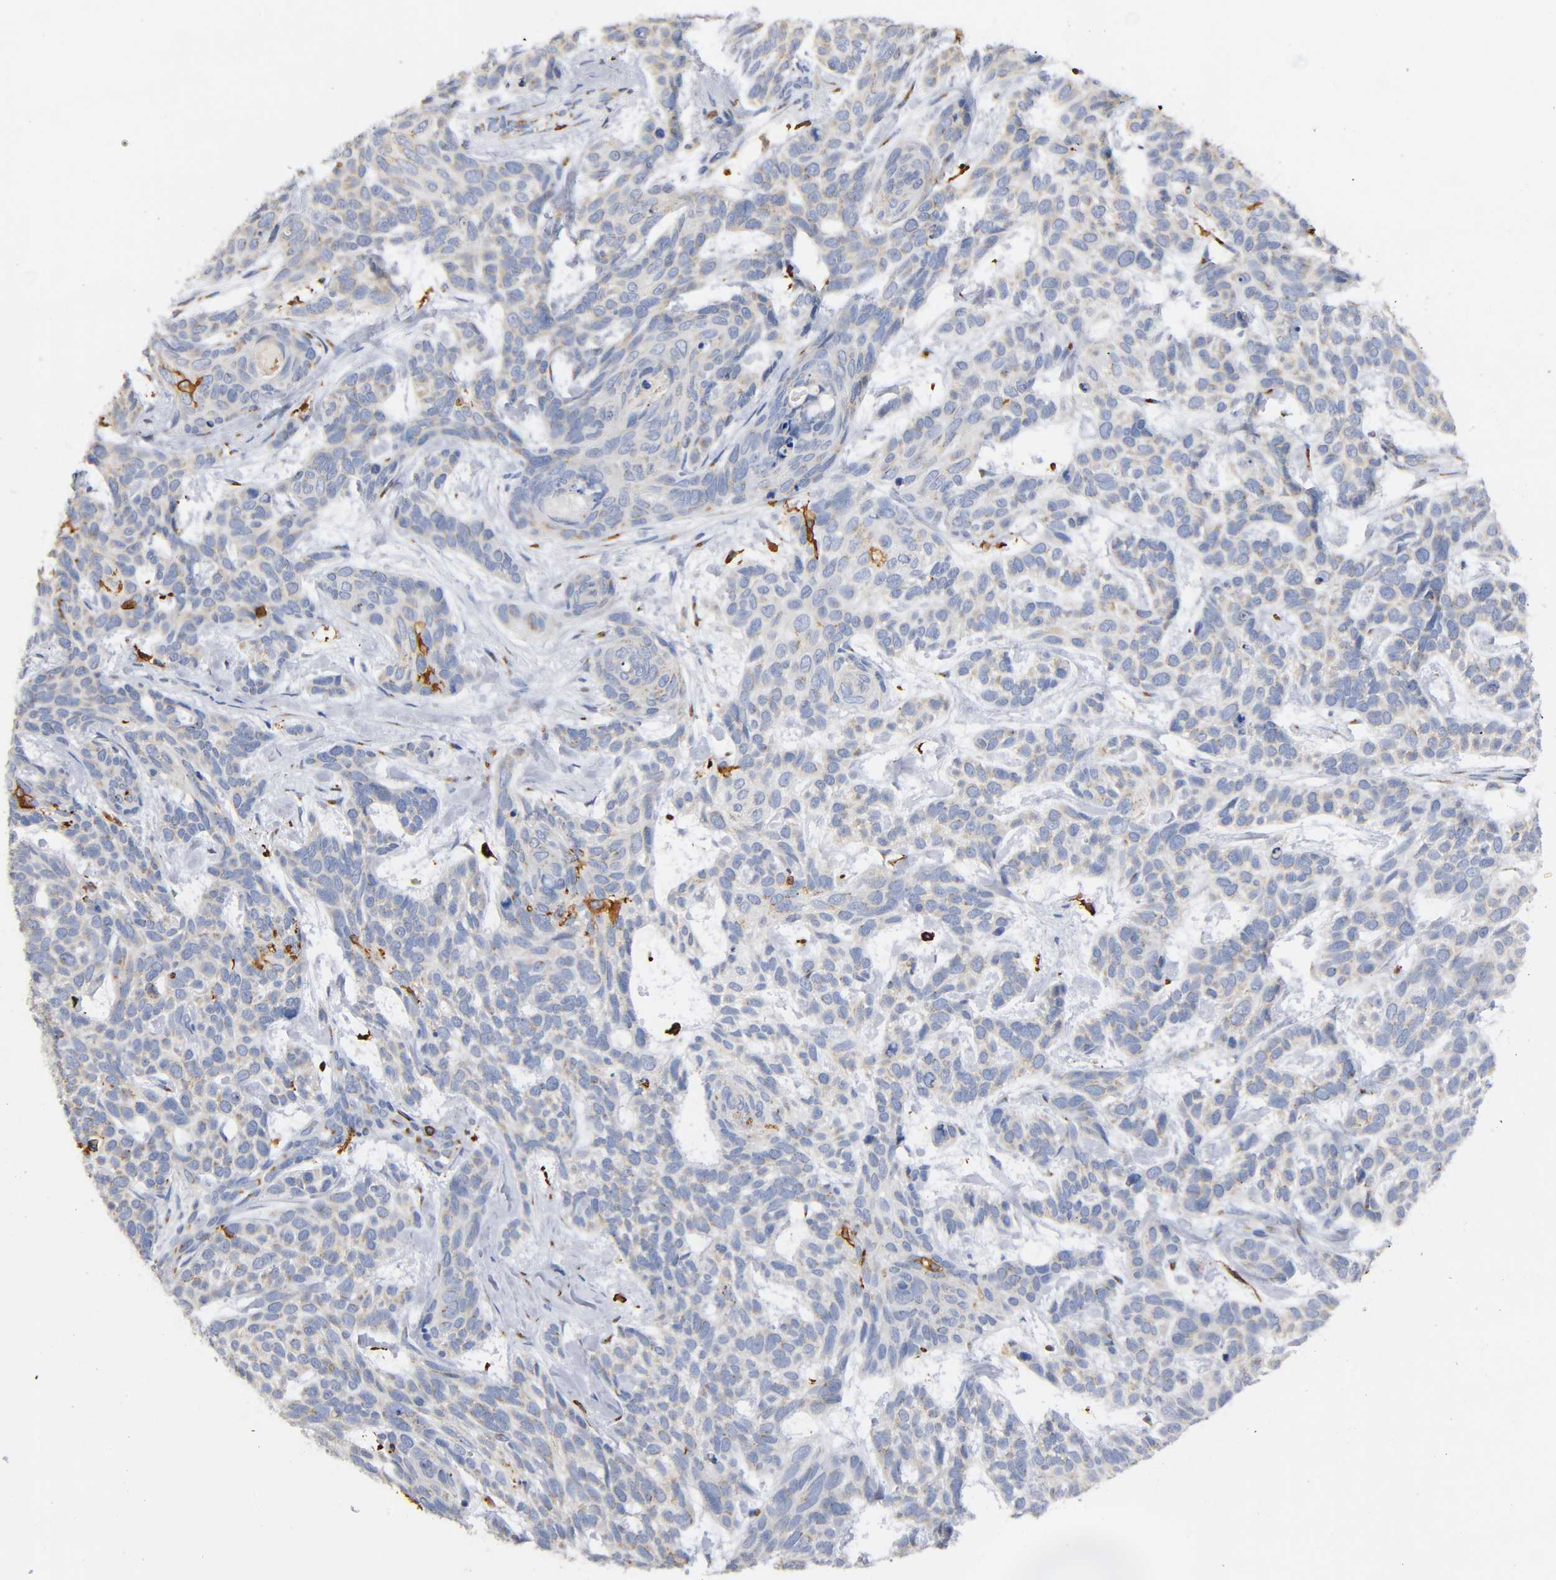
{"staining": {"intensity": "weak", "quantity": "25%-75%", "location": "nuclear"}, "tissue": "skin cancer", "cell_type": "Tumor cells", "image_type": "cancer", "snomed": [{"axis": "morphology", "description": "Basal cell carcinoma"}, {"axis": "topography", "description": "Skin"}], "caption": "A histopathology image of skin basal cell carcinoma stained for a protein demonstrates weak nuclear brown staining in tumor cells. Using DAB (brown) and hematoxylin (blue) stains, captured at high magnification using brightfield microscopy.", "gene": "CAPN10", "patient": {"sex": "male", "age": 87}}